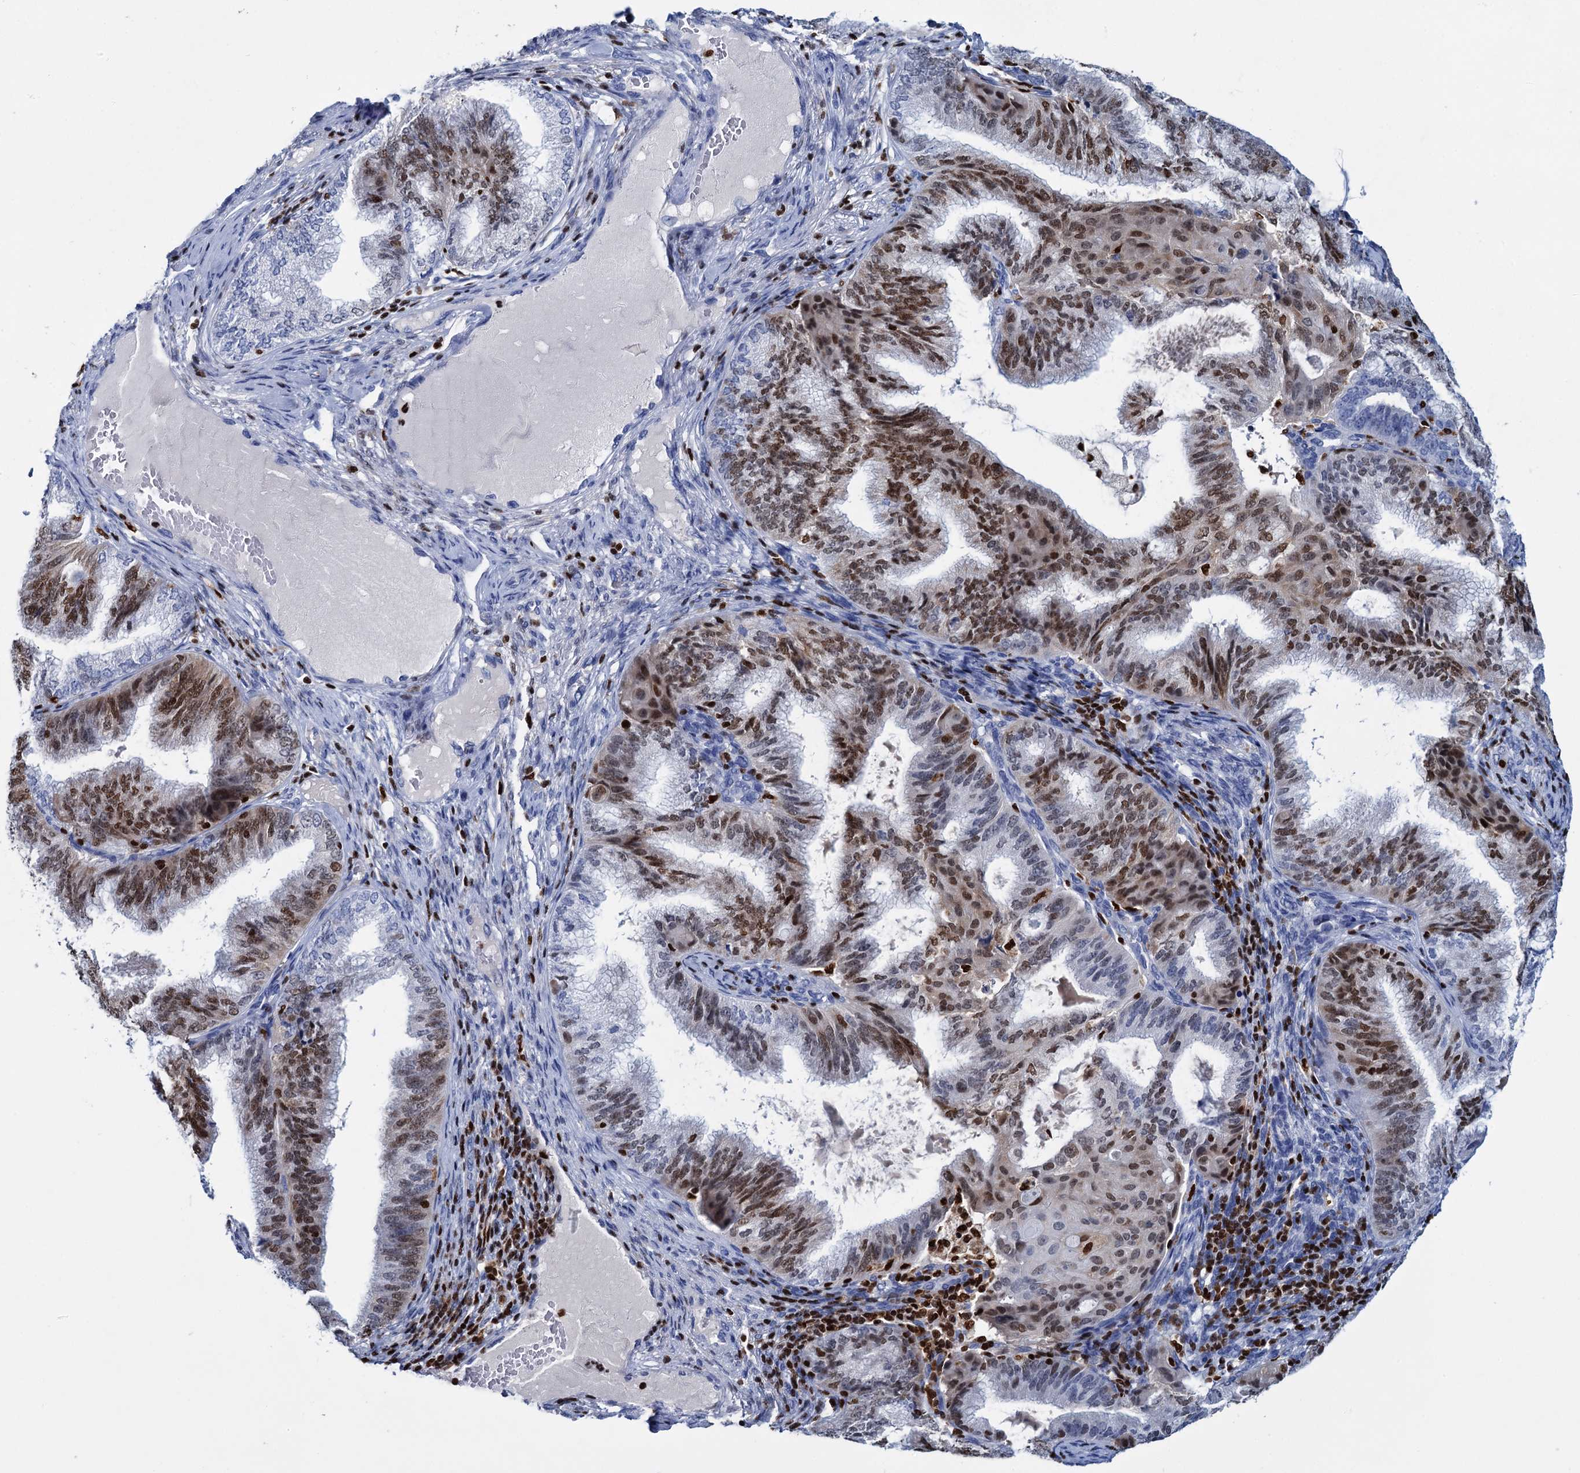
{"staining": {"intensity": "moderate", "quantity": ">75%", "location": "nuclear"}, "tissue": "endometrial cancer", "cell_type": "Tumor cells", "image_type": "cancer", "snomed": [{"axis": "morphology", "description": "Adenocarcinoma, NOS"}, {"axis": "topography", "description": "Endometrium"}], "caption": "Endometrial adenocarcinoma tissue displays moderate nuclear staining in approximately >75% of tumor cells", "gene": "CELF2", "patient": {"sex": "female", "age": 49}}